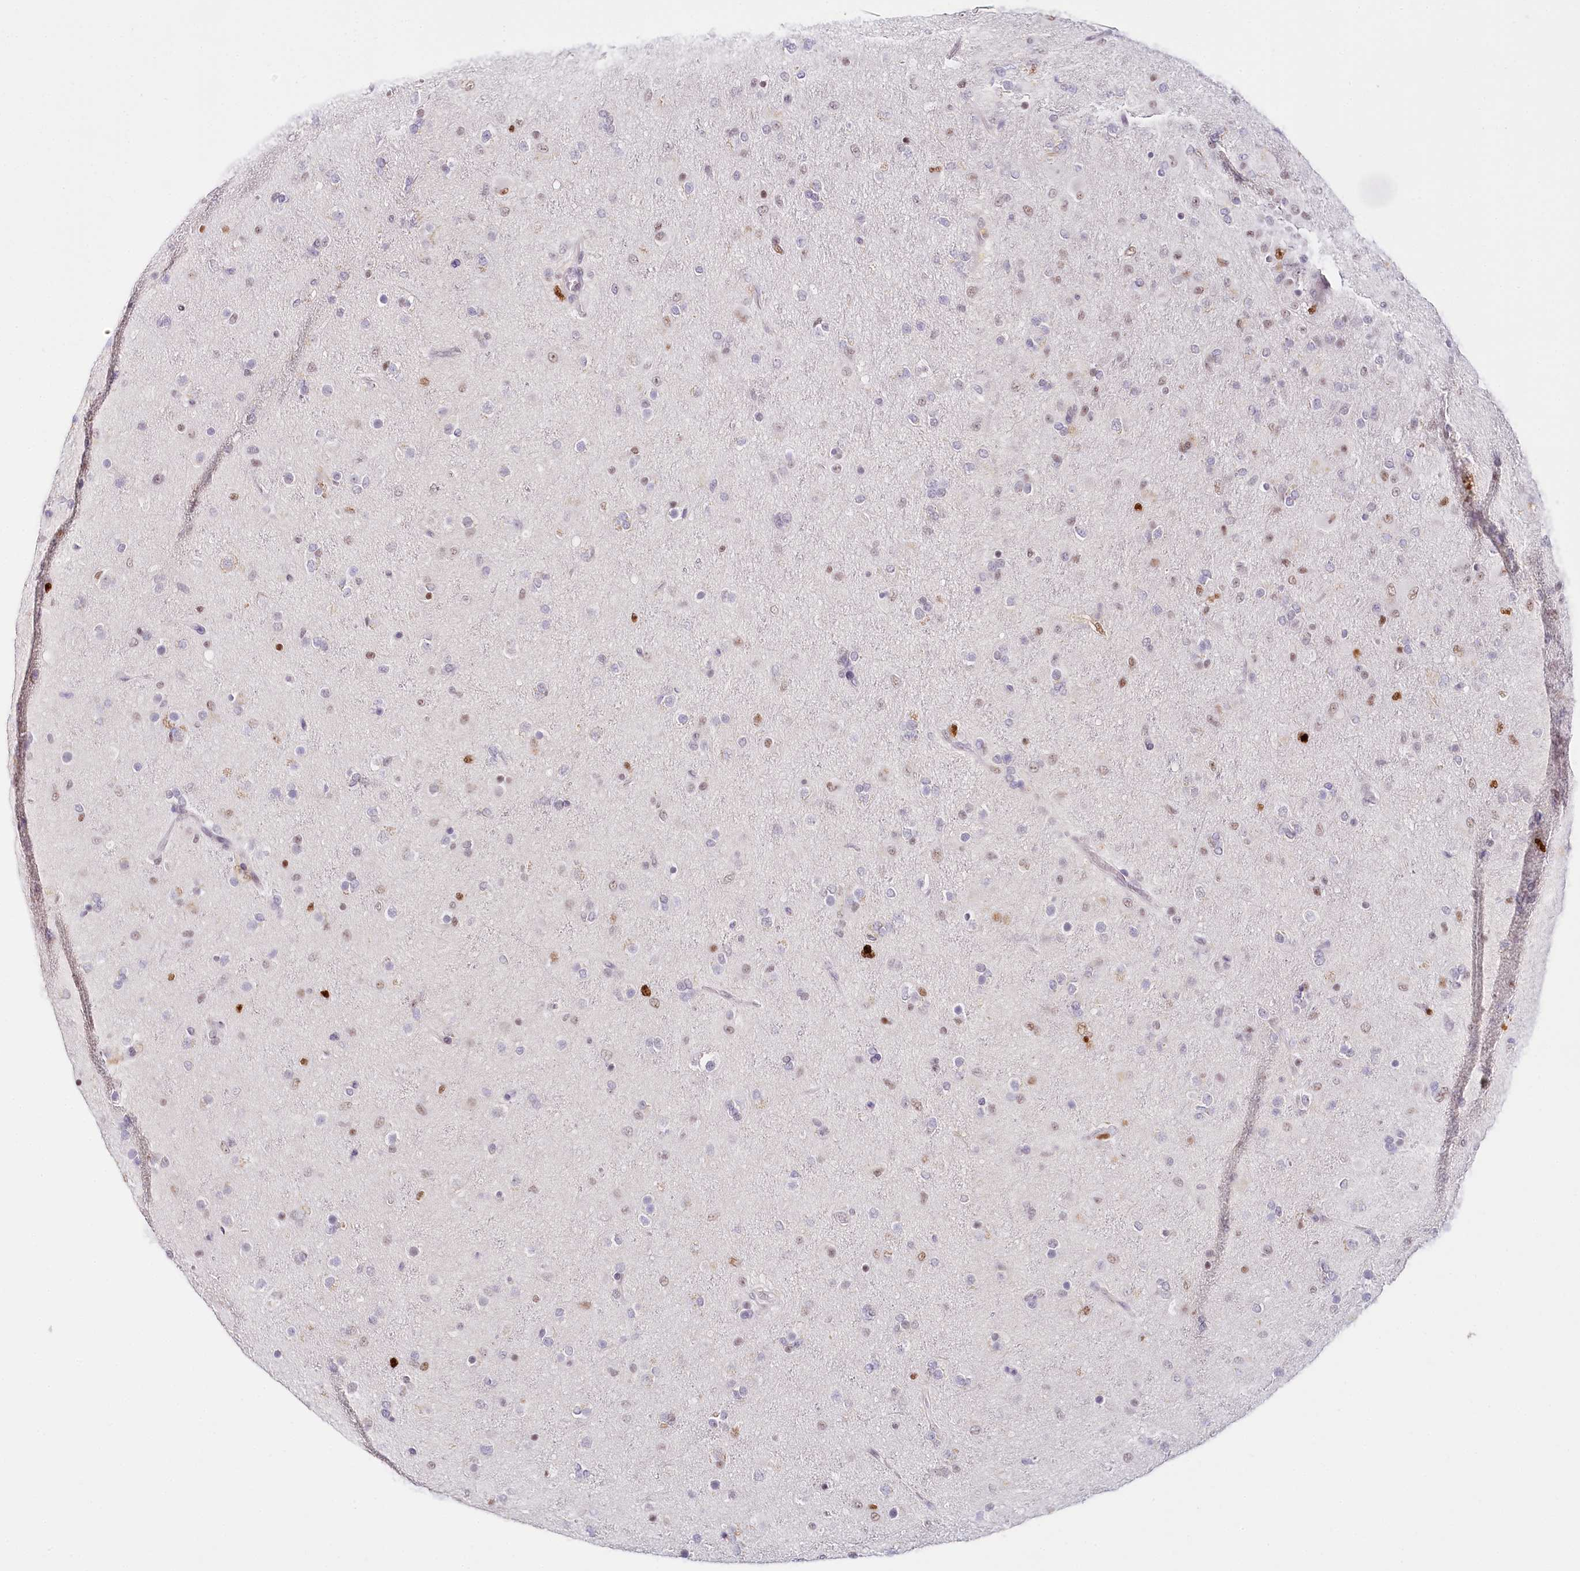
{"staining": {"intensity": "weak", "quantity": "25%-75%", "location": "nuclear"}, "tissue": "glioma", "cell_type": "Tumor cells", "image_type": "cancer", "snomed": [{"axis": "morphology", "description": "Glioma, malignant, Low grade"}, {"axis": "topography", "description": "Brain"}], "caption": "Immunohistochemical staining of human low-grade glioma (malignant) displays weak nuclear protein staining in approximately 25%-75% of tumor cells. The staining is performed using DAB brown chromogen to label protein expression. The nuclei are counter-stained blue using hematoxylin.", "gene": "TP53", "patient": {"sex": "male", "age": 65}}